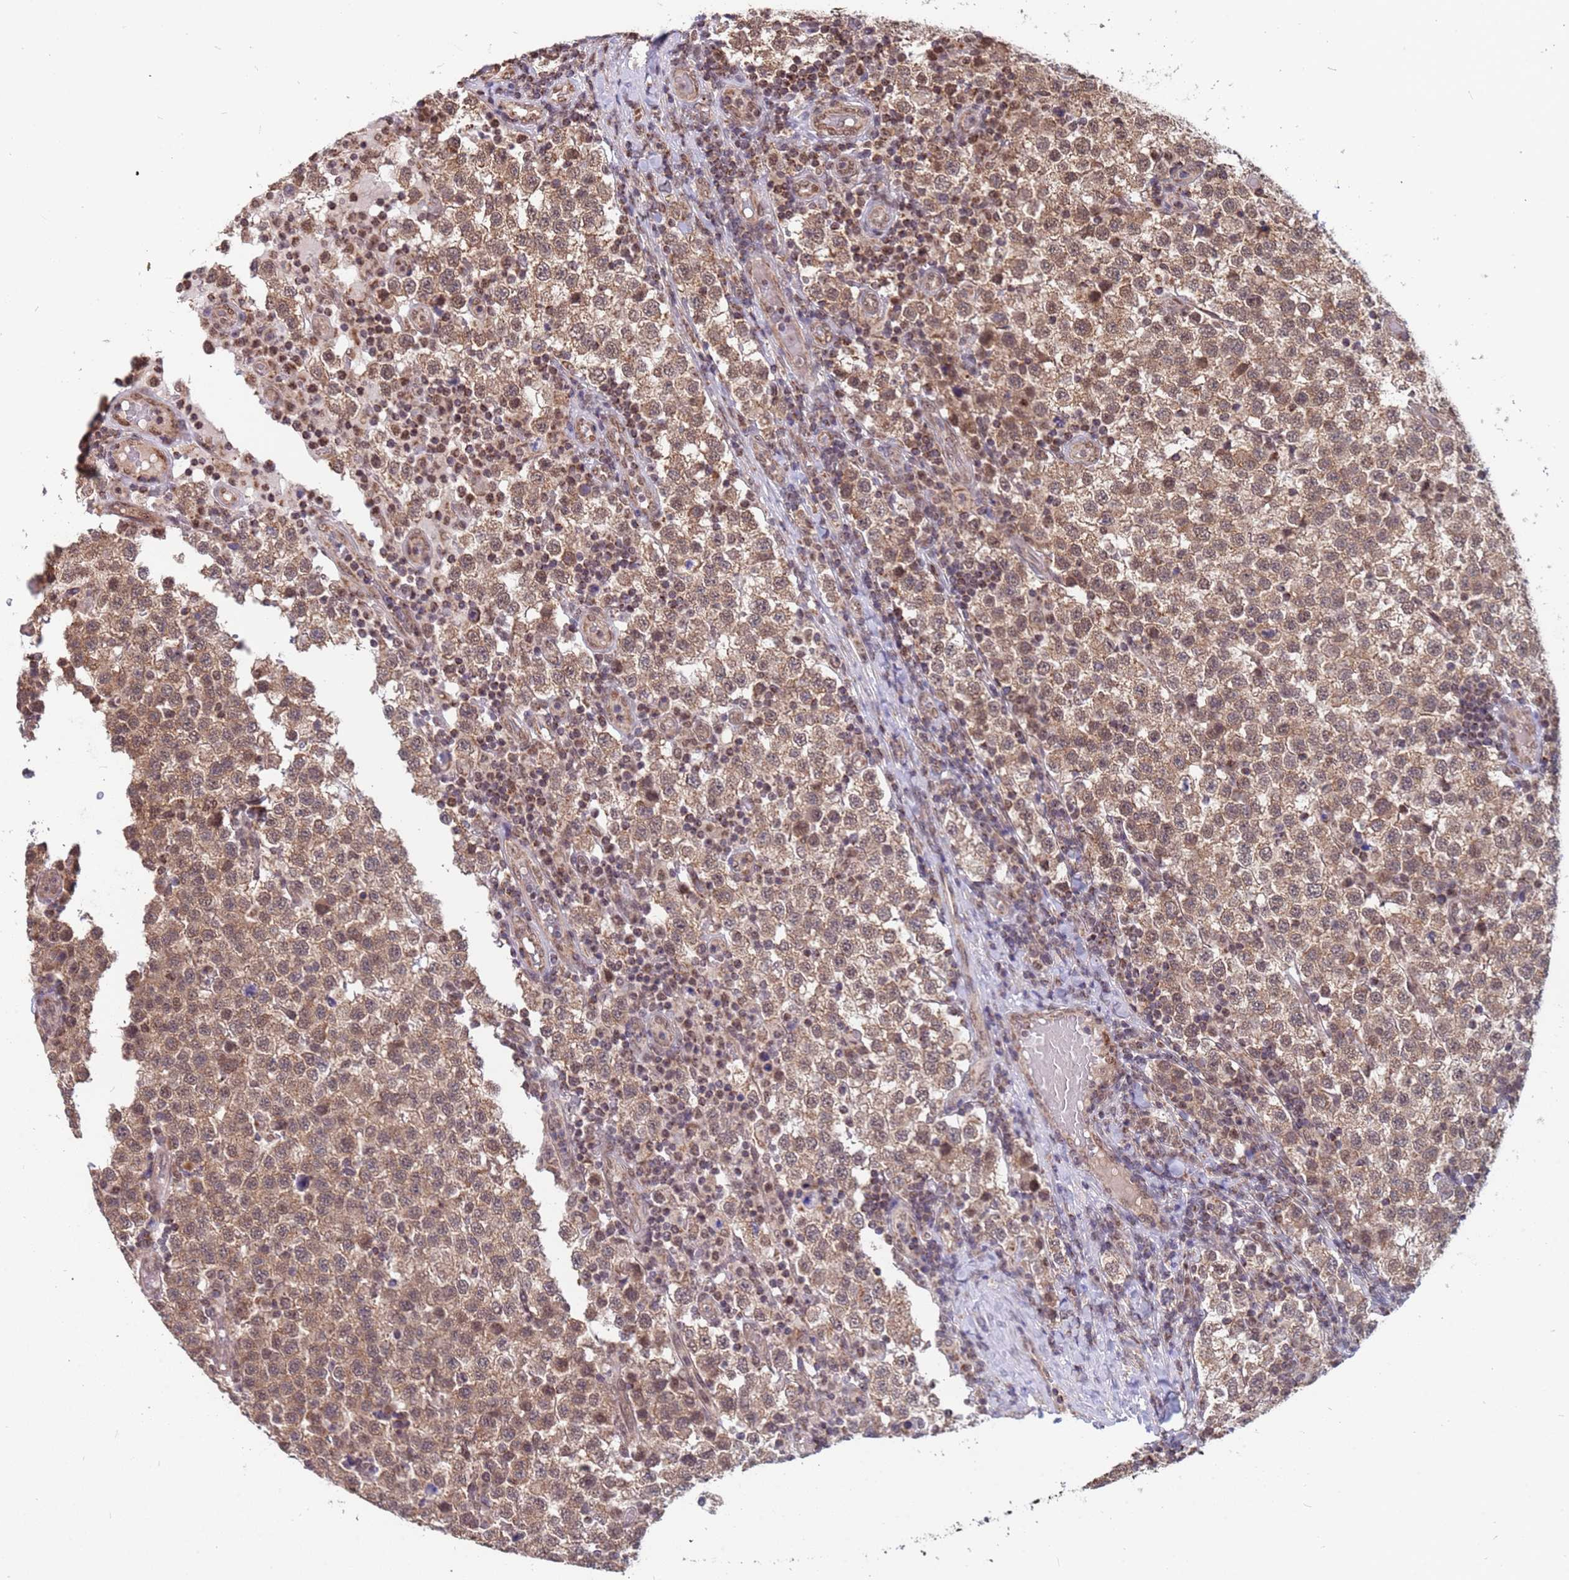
{"staining": {"intensity": "moderate", "quantity": ">75%", "location": "cytoplasmic/membranous"}, "tissue": "testis cancer", "cell_type": "Tumor cells", "image_type": "cancer", "snomed": [{"axis": "morphology", "description": "Seminoma, NOS"}, {"axis": "topography", "description": "Testis"}], "caption": "Tumor cells display medium levels of moderate cytoplasmic/membranous staining in approximately >75% of cells in human seminoma (testis).", "gene": "DENND2B", "patient": {"sex": "male", "age": 34}}